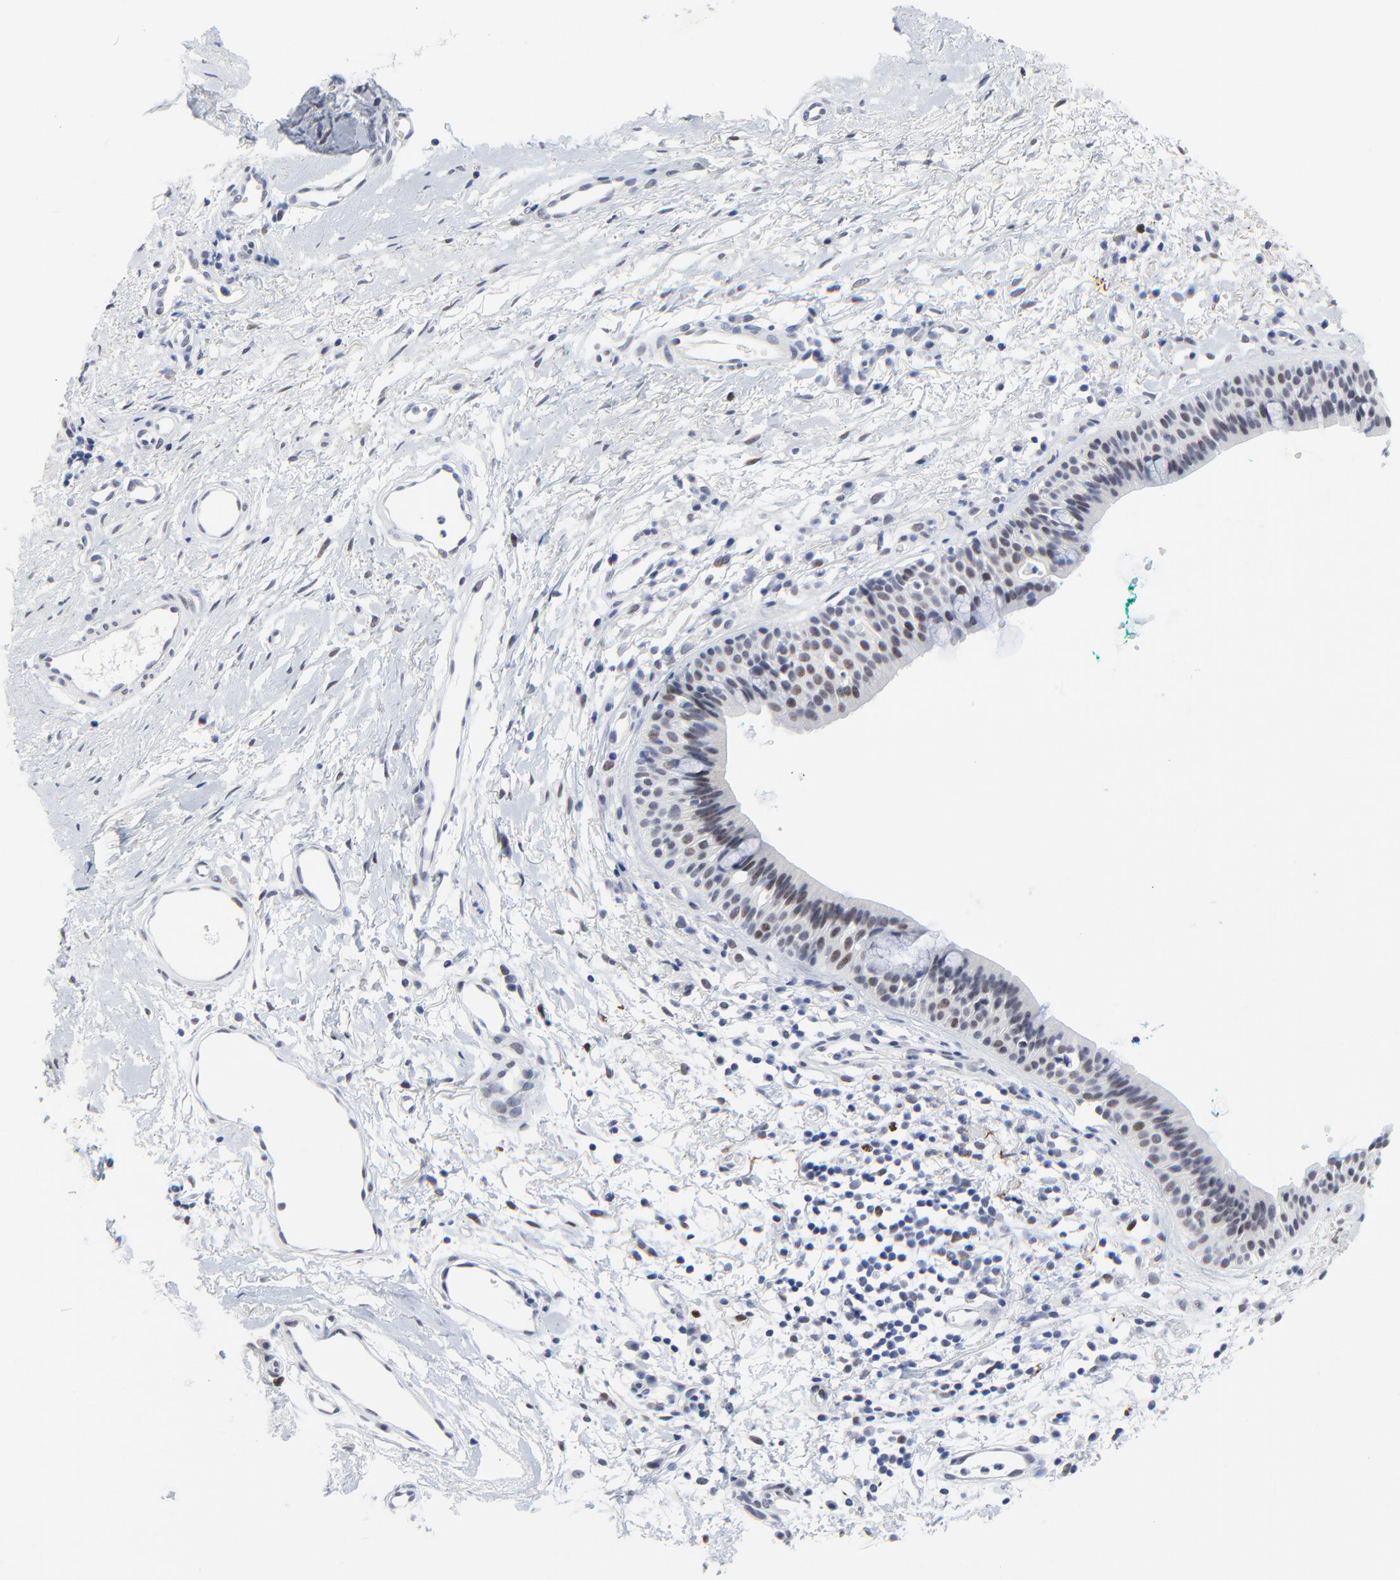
{"staining": {"intensity": "weak", "quantity": "25%-75%", "location": "nuclear"}, "tissue": "nasopharynx", "cell_type": "Respiratory epithelial cells", "image_type": "normal", "snomed": [{"axis": "morphology", "description": "Normal tissue, NOS"}, {"axis": "morphology", "description": "Basal cell carcinoma"}, {"axis": "topography", "description": "Cartilage tissue"}, {"axis": "topography", "description": "Nasopharynx"}, {"axis": "topography", "description": "Oral tissue"}], "caption": "High-power microscopy captured an IHC micrograph of unremarkable nasopharynx, revealing weak nuclear staining in approximately 25%-75% of respiratory epithelial cells.", "gene": "ZNF589", "patient": {"sex": "female", "age": 77}}